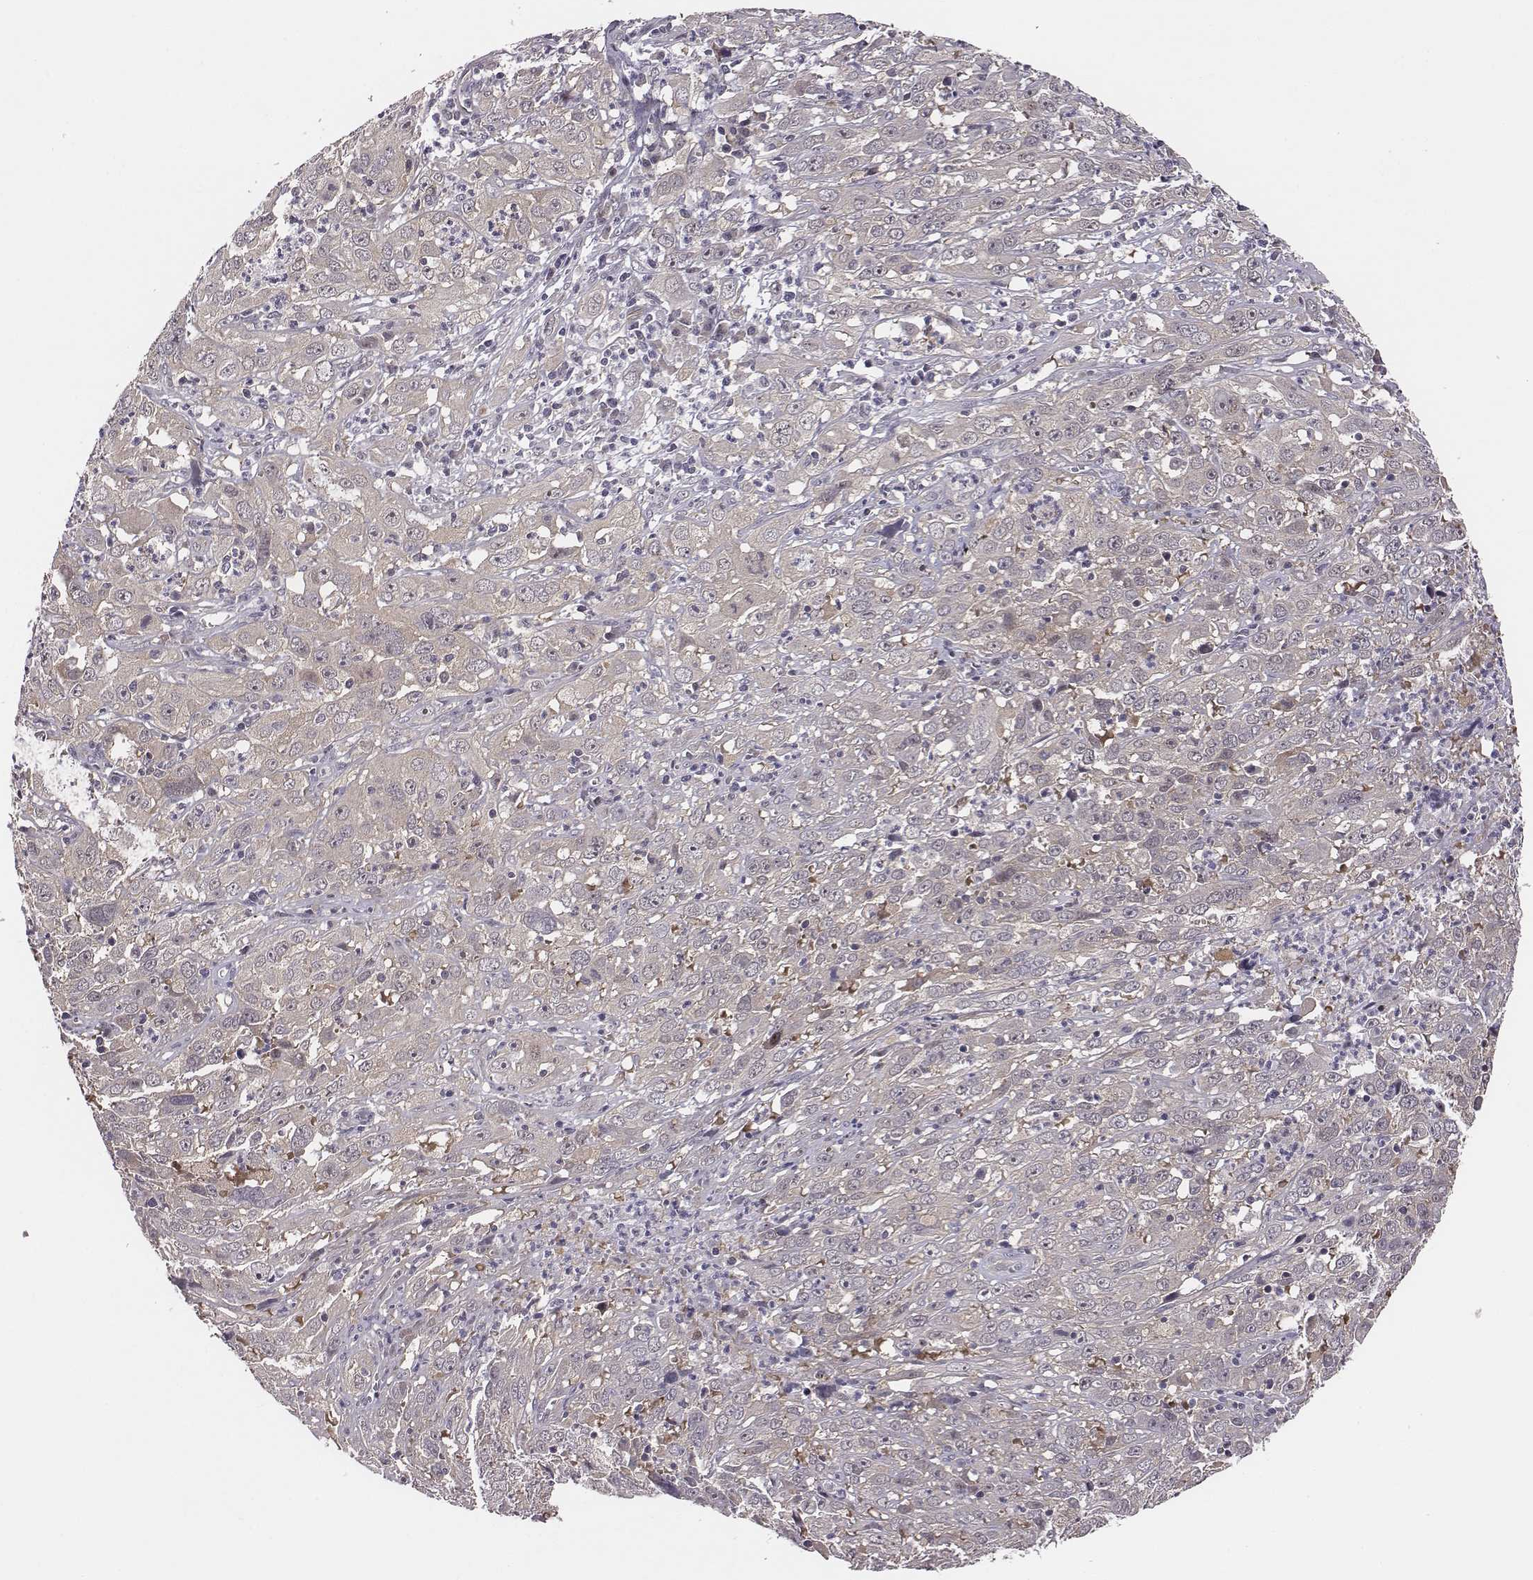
{"staining": {"intensity": "negative", "quantity": "none", "location": "none"}, "tissue": "cervical cancer", "cell_type": "Tumor cells", "image_type": "cancer", "snomed": [{"axis": "morphology", "description": "Squamous cell carcinoma, NOS"}, {"axis": "topography", "description": "Cervix"}], "caption": "DAB (3,3'-diaminobenzidine) immunohistochemical staining of cervical cancer shows no significant expression in tumor cells.", "gene": "SMURF2", "patient": {"sex": "female", "age": 32}}